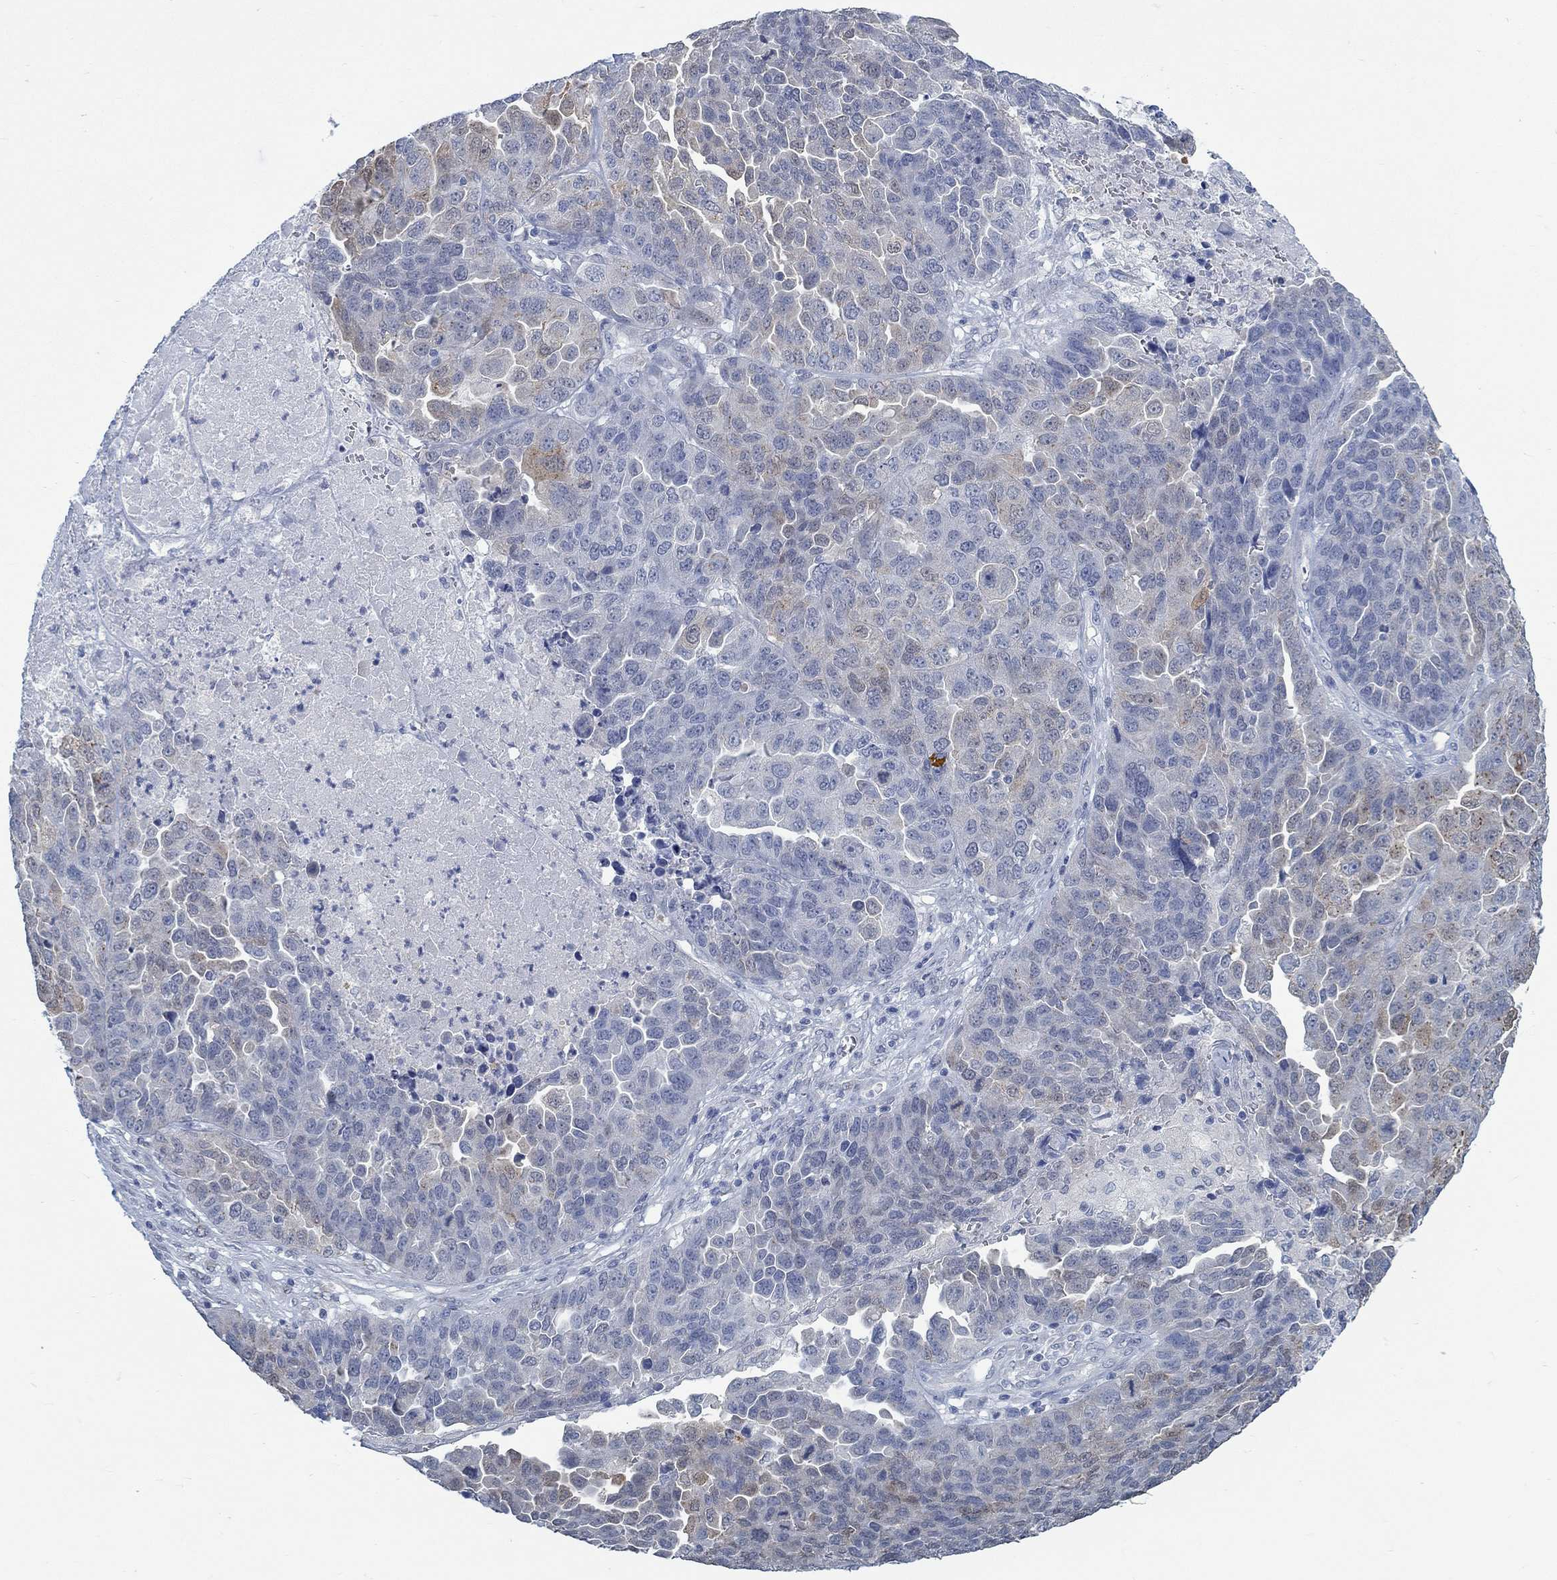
{"staining": {"intensity": "weak", "quantity": "25%-75%", "location": "cytoplasmic/membranous"}, "tissue": "ovarian cancer", "cell_type": "Tumor cells", "image_type": "cancer", "snomed": [{"axis": "morphology", "description": "Cystadenocarcinoma, serous, NOS"}, {"axis": "topography", "description": "Ovary"}], "caption": "The immunohistochemical stain highlights weak cytoplasmic/membranous expression in tumor cells of serous cystadenocarcinoma (ovarian) tissue. (DAB IHC with brightfield microscopy, high magnification).", "gene": "TEKT4", "patient": {"sex": "female", "age": 87}}